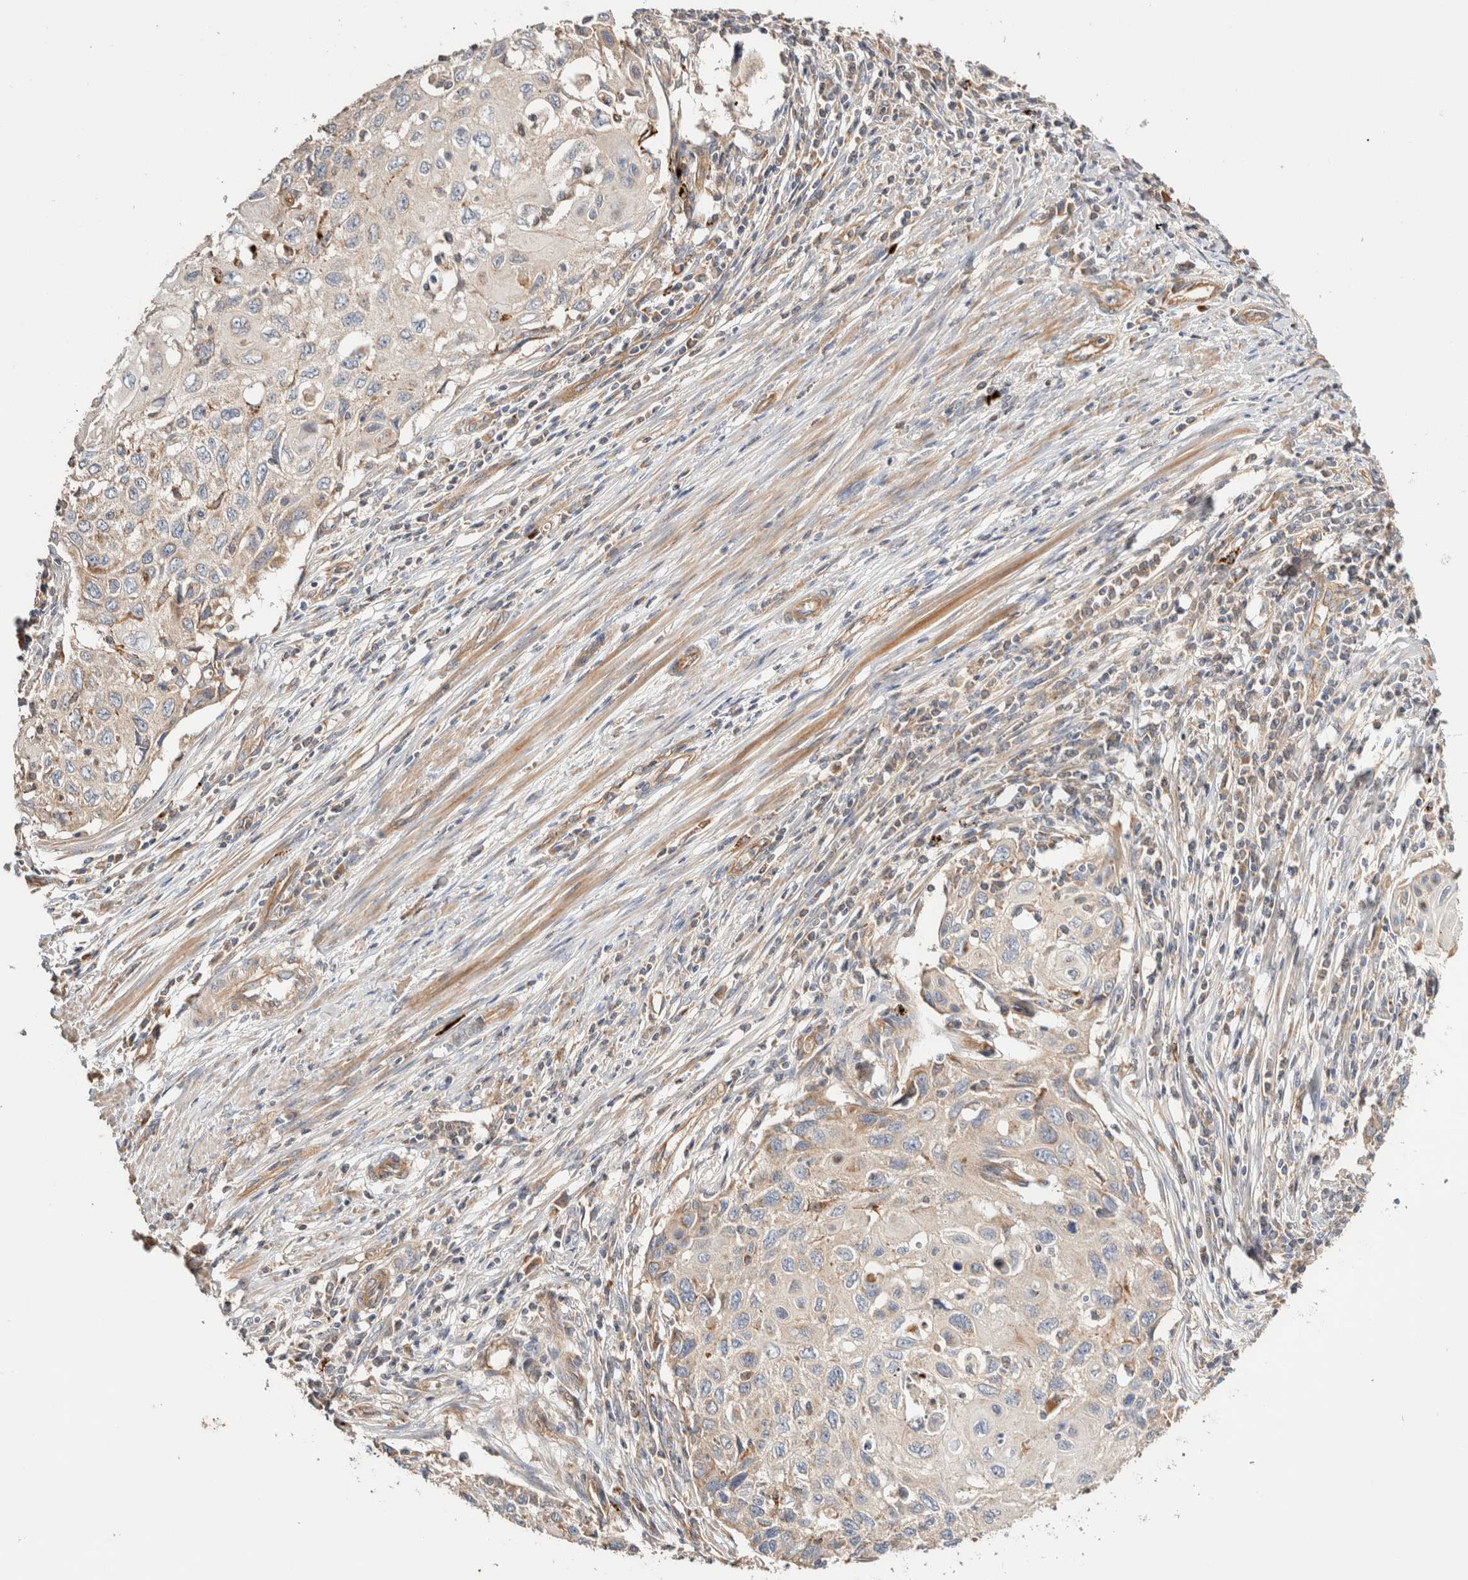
{"staining": {"intensity": "weak", "quantity": "<25%", "location": "cytoplasmic/membranous"}, "tissue": "cervical cancer", "cell_type": "Tumor cells", "image_type": "cancer", "snomed": [{"axis": "morphology", "description": "Squamous cell carcinoma, NOS"}, {"axis": "topography", "description": "Cervix"}], "caption": "The immunohistochemistry (IHC) micrograph has no significant expression in tumor cells of cervical squamous cell carcinoma tissue.", "gene": "B3GNTL1", "patient": {"sex": "female", "age": 70}}